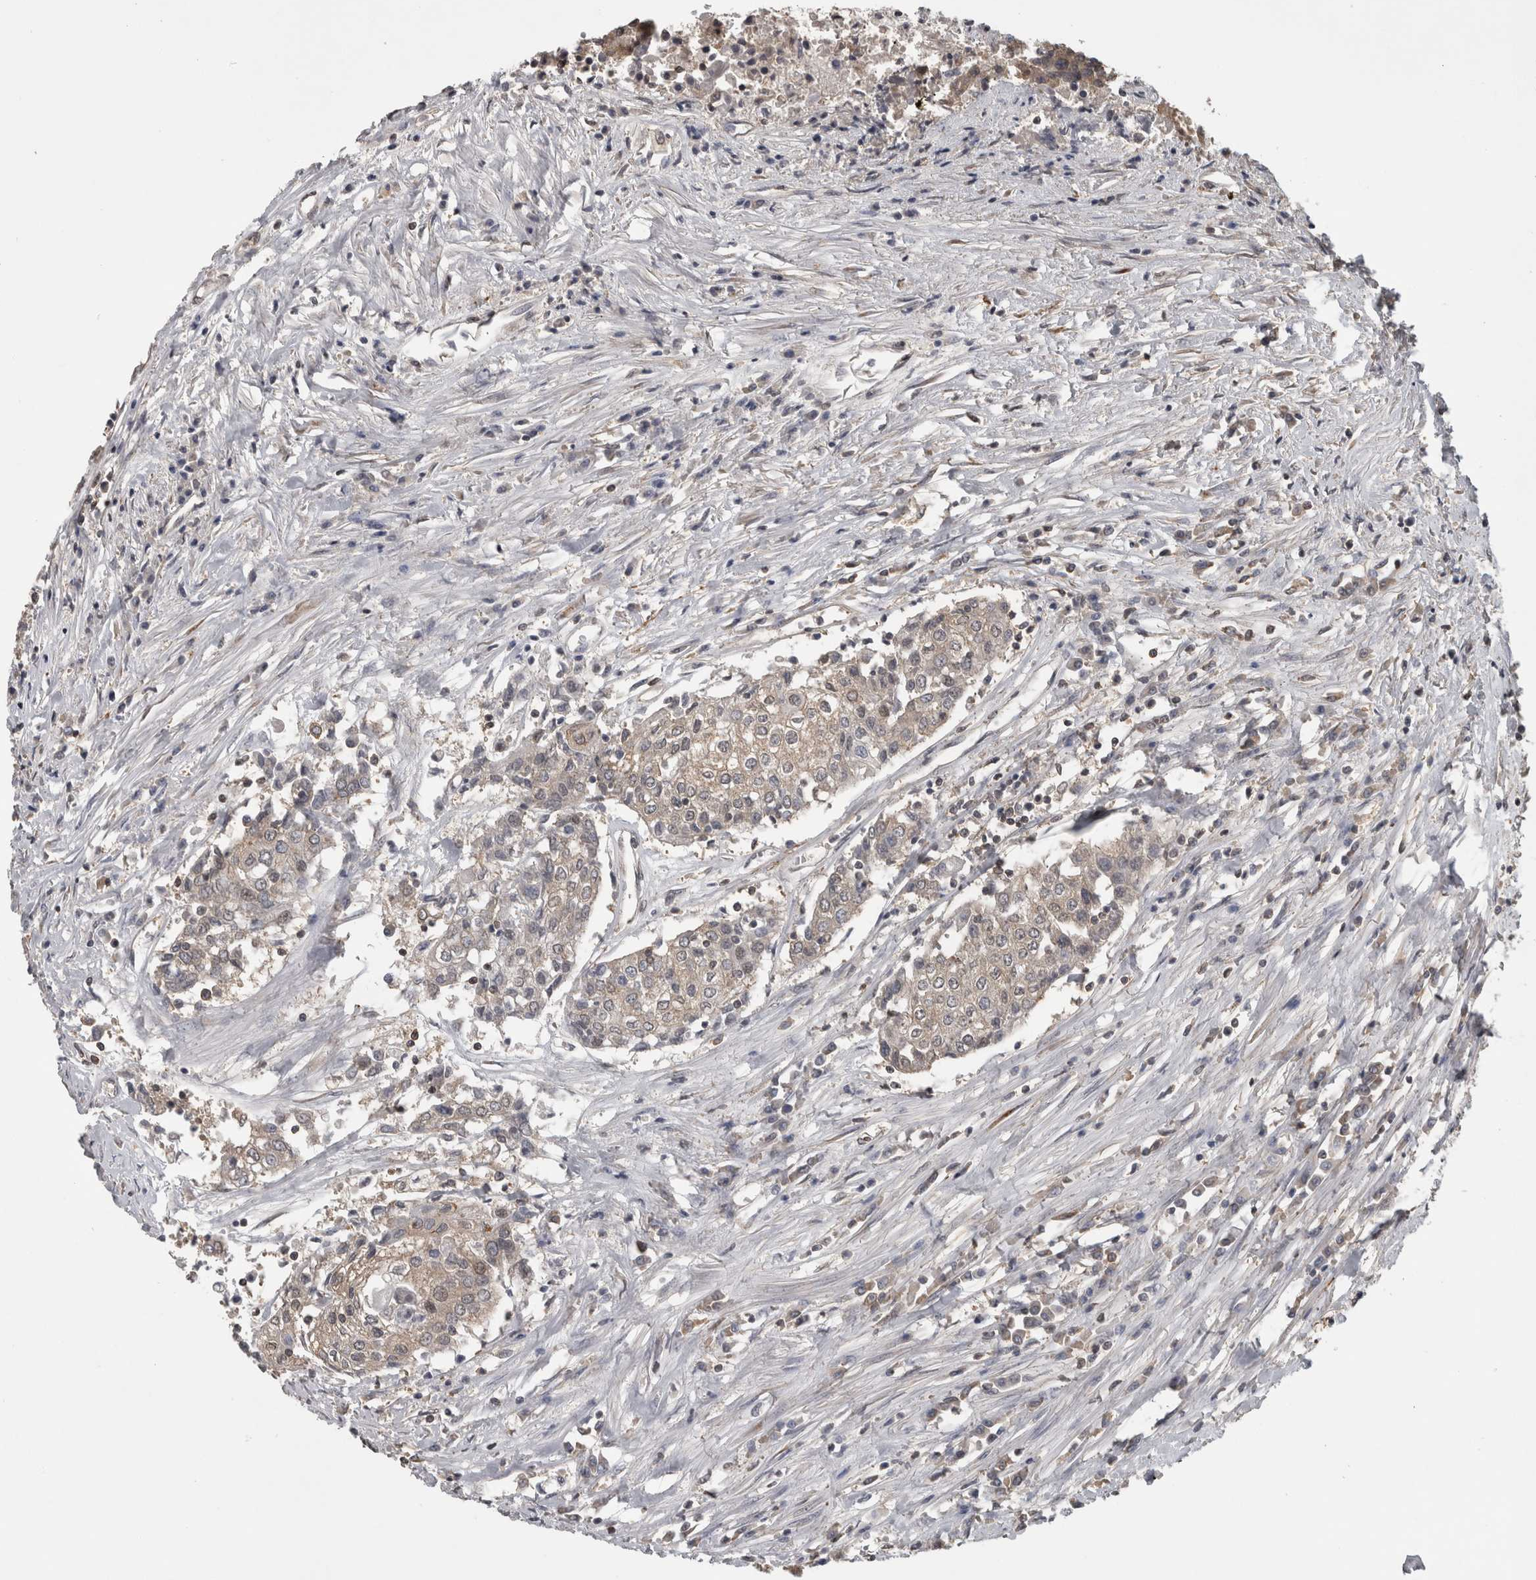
{"staining": {"intensity": "negative", "quantity": "none", "location": "none"}, "tissue": "urothelial cancer", "cell_type": "Tumor cells", "image_type": "cancer", "snomed": [{"axis": "morphology", "description": "Urothelial carcinoma, High grade"}, {"axis": "topography", "description": "Urinary bladder"}], "caption": "Immunohistochemistry (IHC) image of neoplastic tissue: urothelial cancer stained with DAB (3,3'-diaminobenzidine) demonstrates no significant protein expression in tumor cells.", "gene": "ATXN2", "patient": {"sex": "female", "age": 85}}